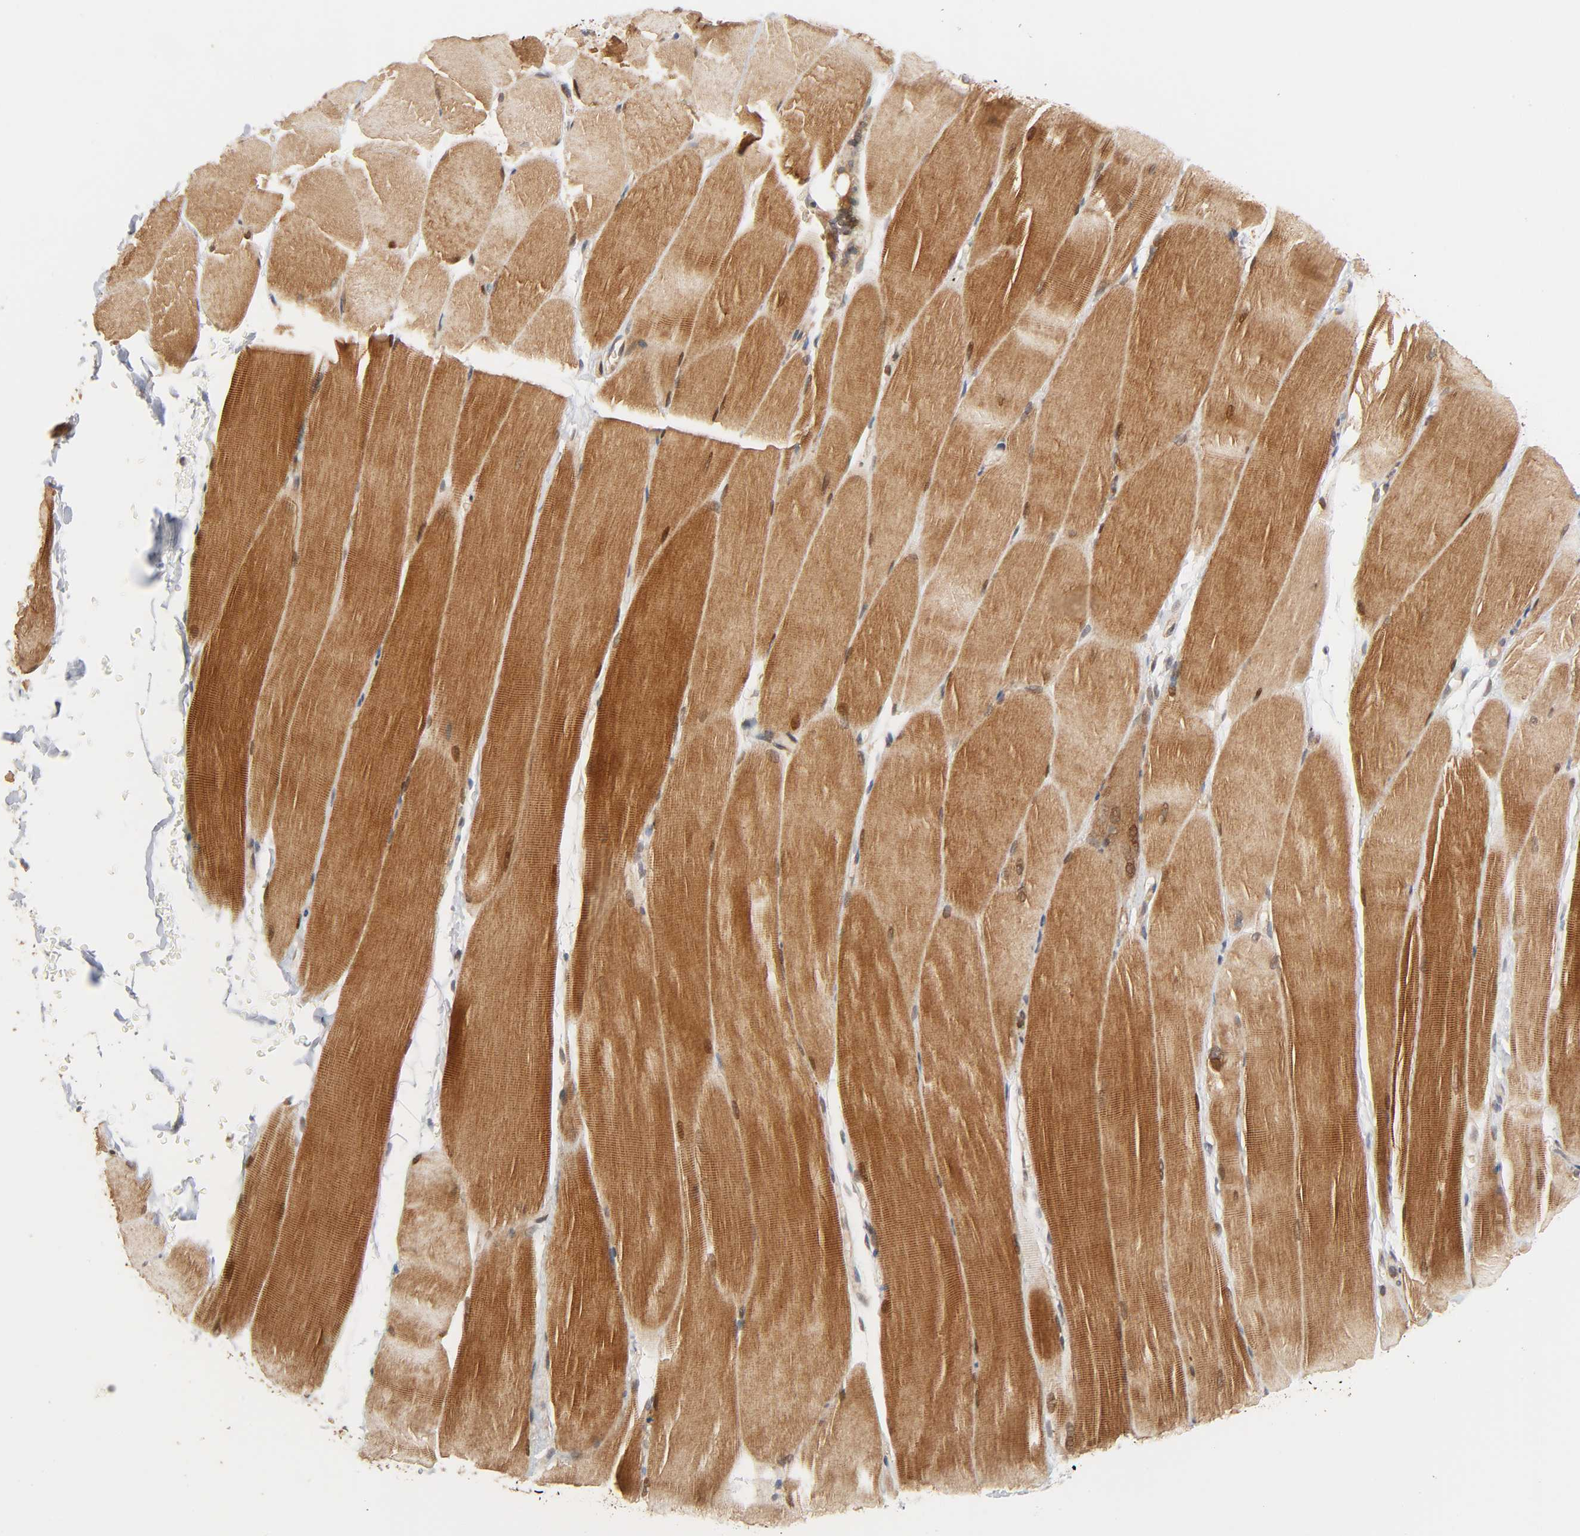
{"staining": {"intensity": "moderate", "quantity": ">75%", "location": "cytoplasmic/membranous,nuclear"}, "tissue": "skeletal muscle", "cell_type": "Myocytes", "image_type": "normal", "snomed": [{"axis": "morphology", "description": "Normal tissue, NOS"}, {"axis": "topography", "description": "Skeletal muscle"}, {"axis": "topography", "description": "Parathyroid gland"}], "caption": "Protein staining of benign skeletal muscle exhibits moderate cytoplasmic/membranous,nuclear expression in approximately >75% of myocytes. The protein of interest is shown in brown color, while the nuclei are stained blue.", "gene": "NEMF", "patient": {"sex": "female", "age": 37}}